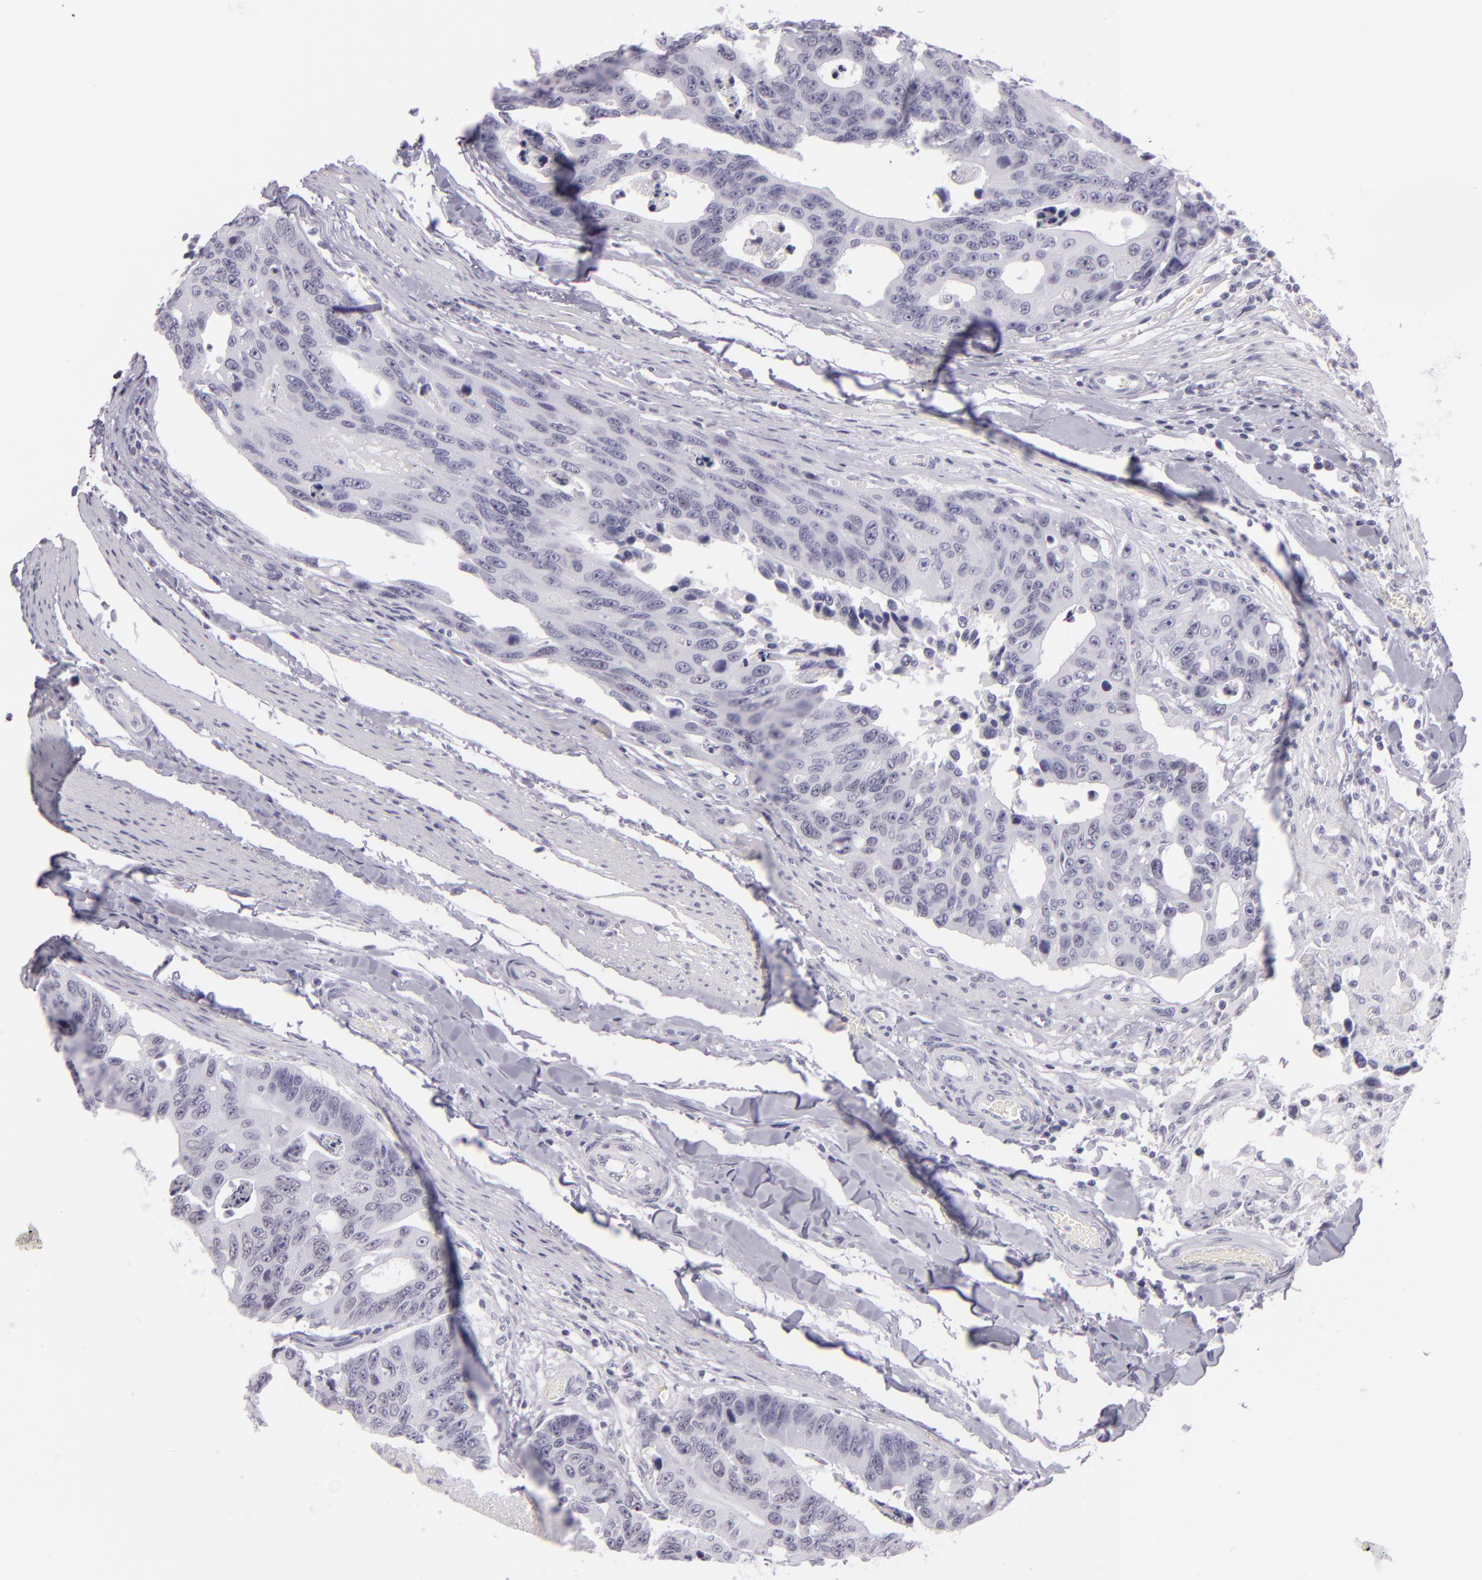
{"staining": {"intensity": "negative", "quantity": "none", "location": "none"}, "tissue": "colorectal cancer", "cell_type": "Tumor cells", "image_type": "cancer", "snomed": [{"axis": "morphology", "description": "Adenocarcinoma, NOS"}, {"axis": "topography", "description": "Colon"}], "caption": "IHC photomicrograph of human colorectal adenocarcinoma stained for a protein (brown), which reveals no expression in tumor cells. (Brightfield microscopy of DAB (3,3'-diaminobenzidine) IHC at high magnification).", "gene": "MCM3", "patient": {"sex": "female", "age": 86}}